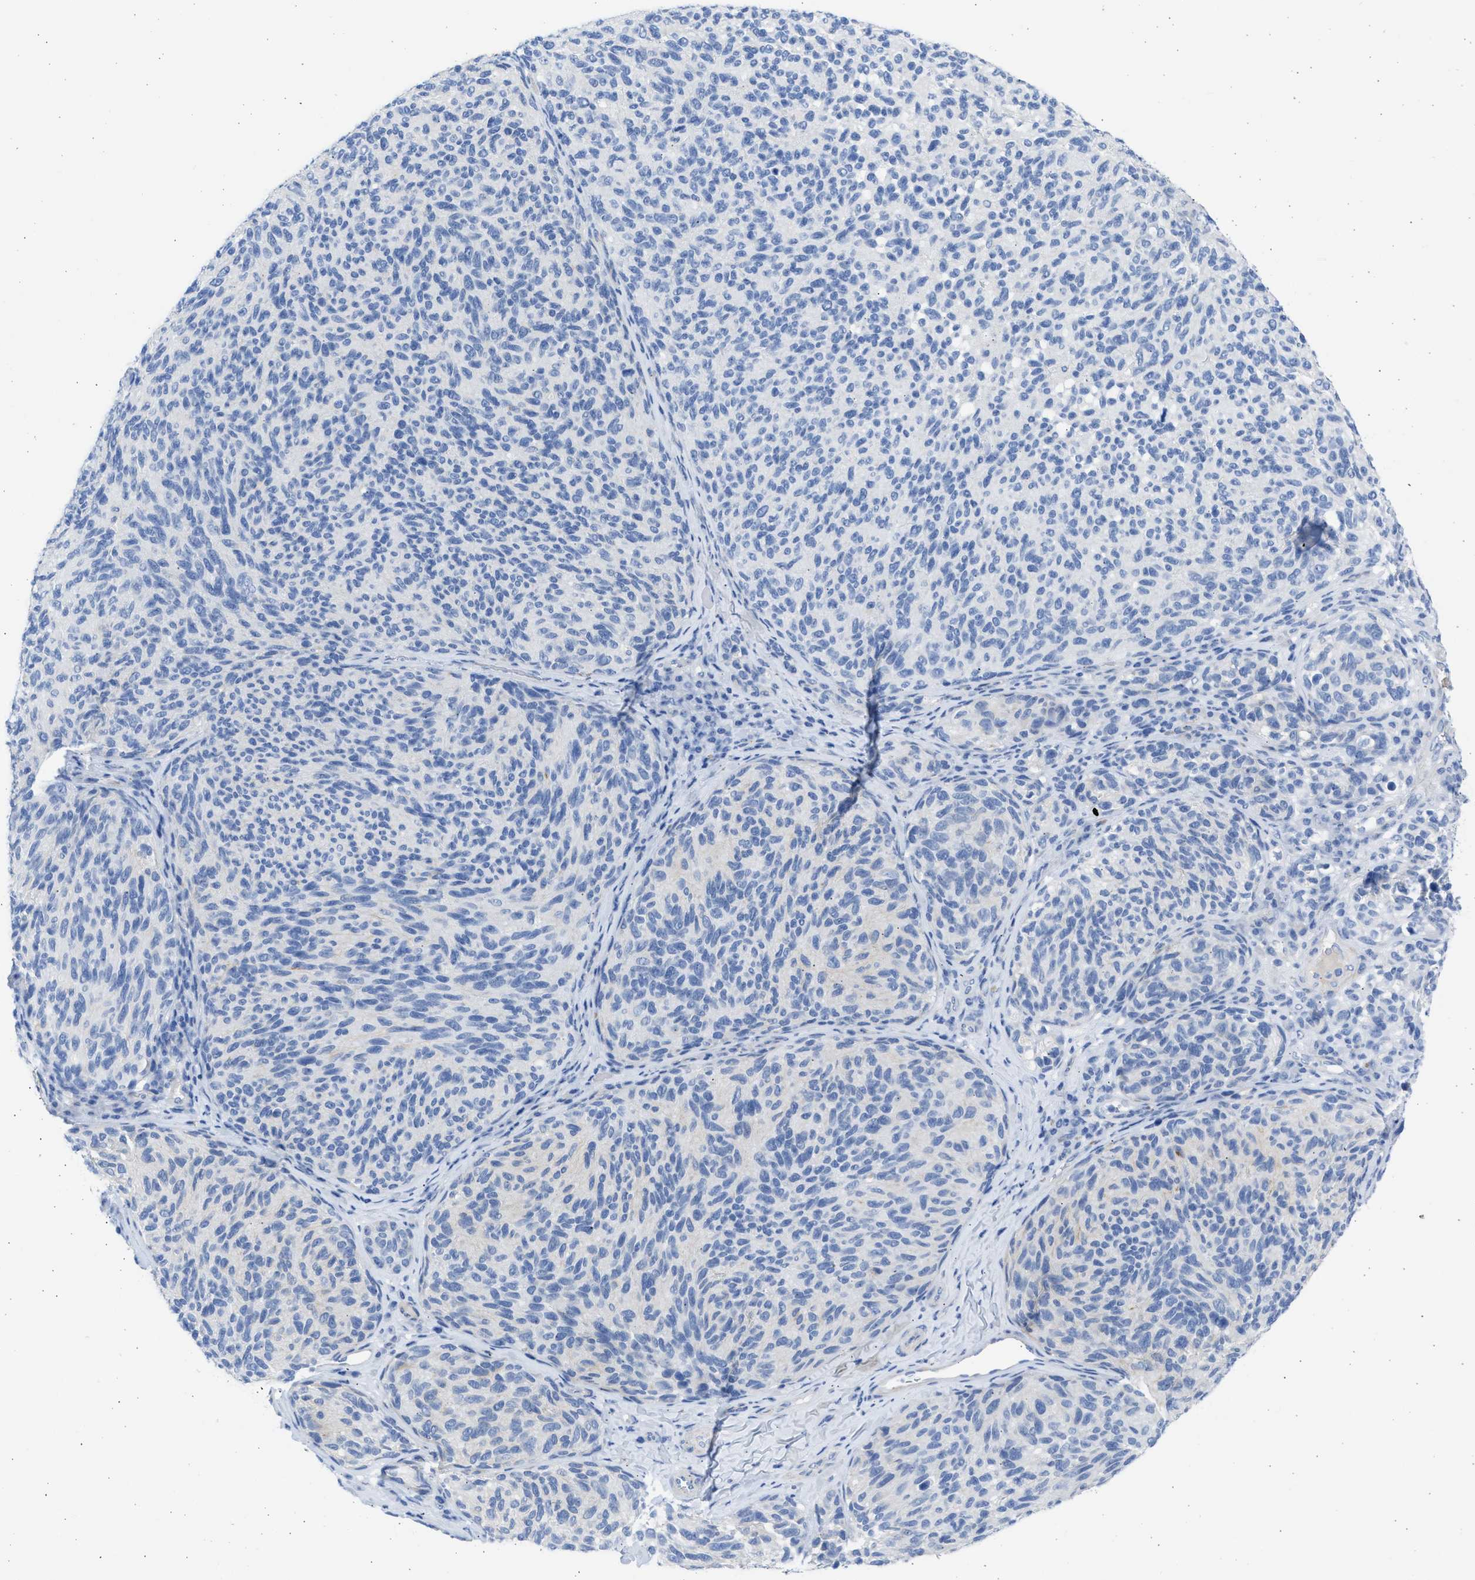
{"staining": {"intensity": "negative", "quantity": "none", "location": "none"}, "tissue": "melanoma", "cell_type": "Tumor cells", "image_type": "cancer", "snomed": [{"axis": "morphology", "description": "Malignant melanoma, NOS"}, {"axis": "topography", "description": "Skin"}], "caption": "A micrograph of human malignant melanoma is negative for staining in tumor cells.", "gene": "SPATA3", "patient": {"sex": "female", "age": 73}}